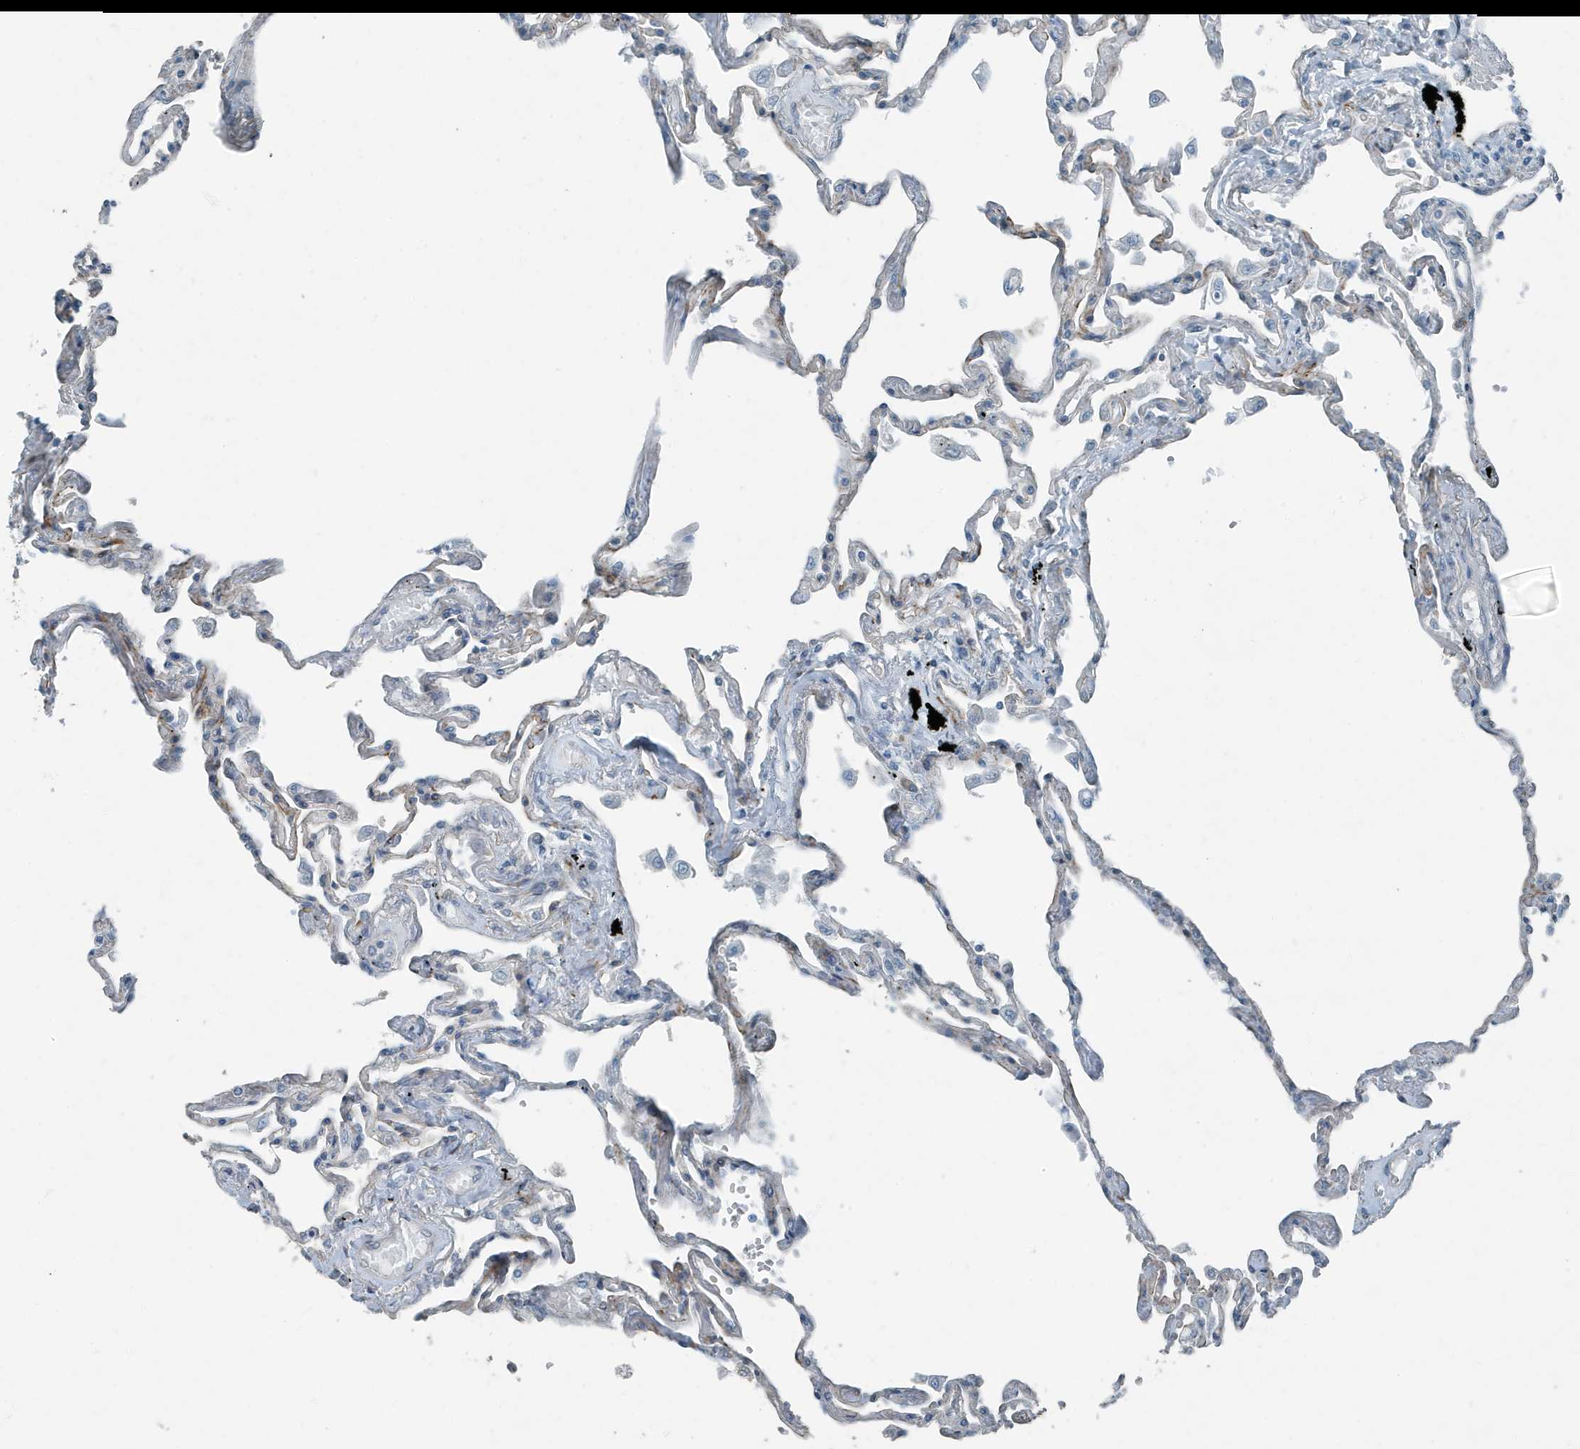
{"staining": {"intensity": "moderate", "quantity": "<25%", "location": "cytoplasmic/membranous"}, "tissue": "lung", "cell_type": "Alveolar cells", "image_type": "normal", "snomed": [{"axis": "morphology", "description": "Normal tissue, NOS"}, {"axis": "topography", "description": "Lung"}], "caption": "Moderate cytoplasmic/membranous protein positivity is seen in approximately <25% of alveolar cells in lung.", "gene": "FAM162A", "patient": {"sex": "female", "age": 67}}